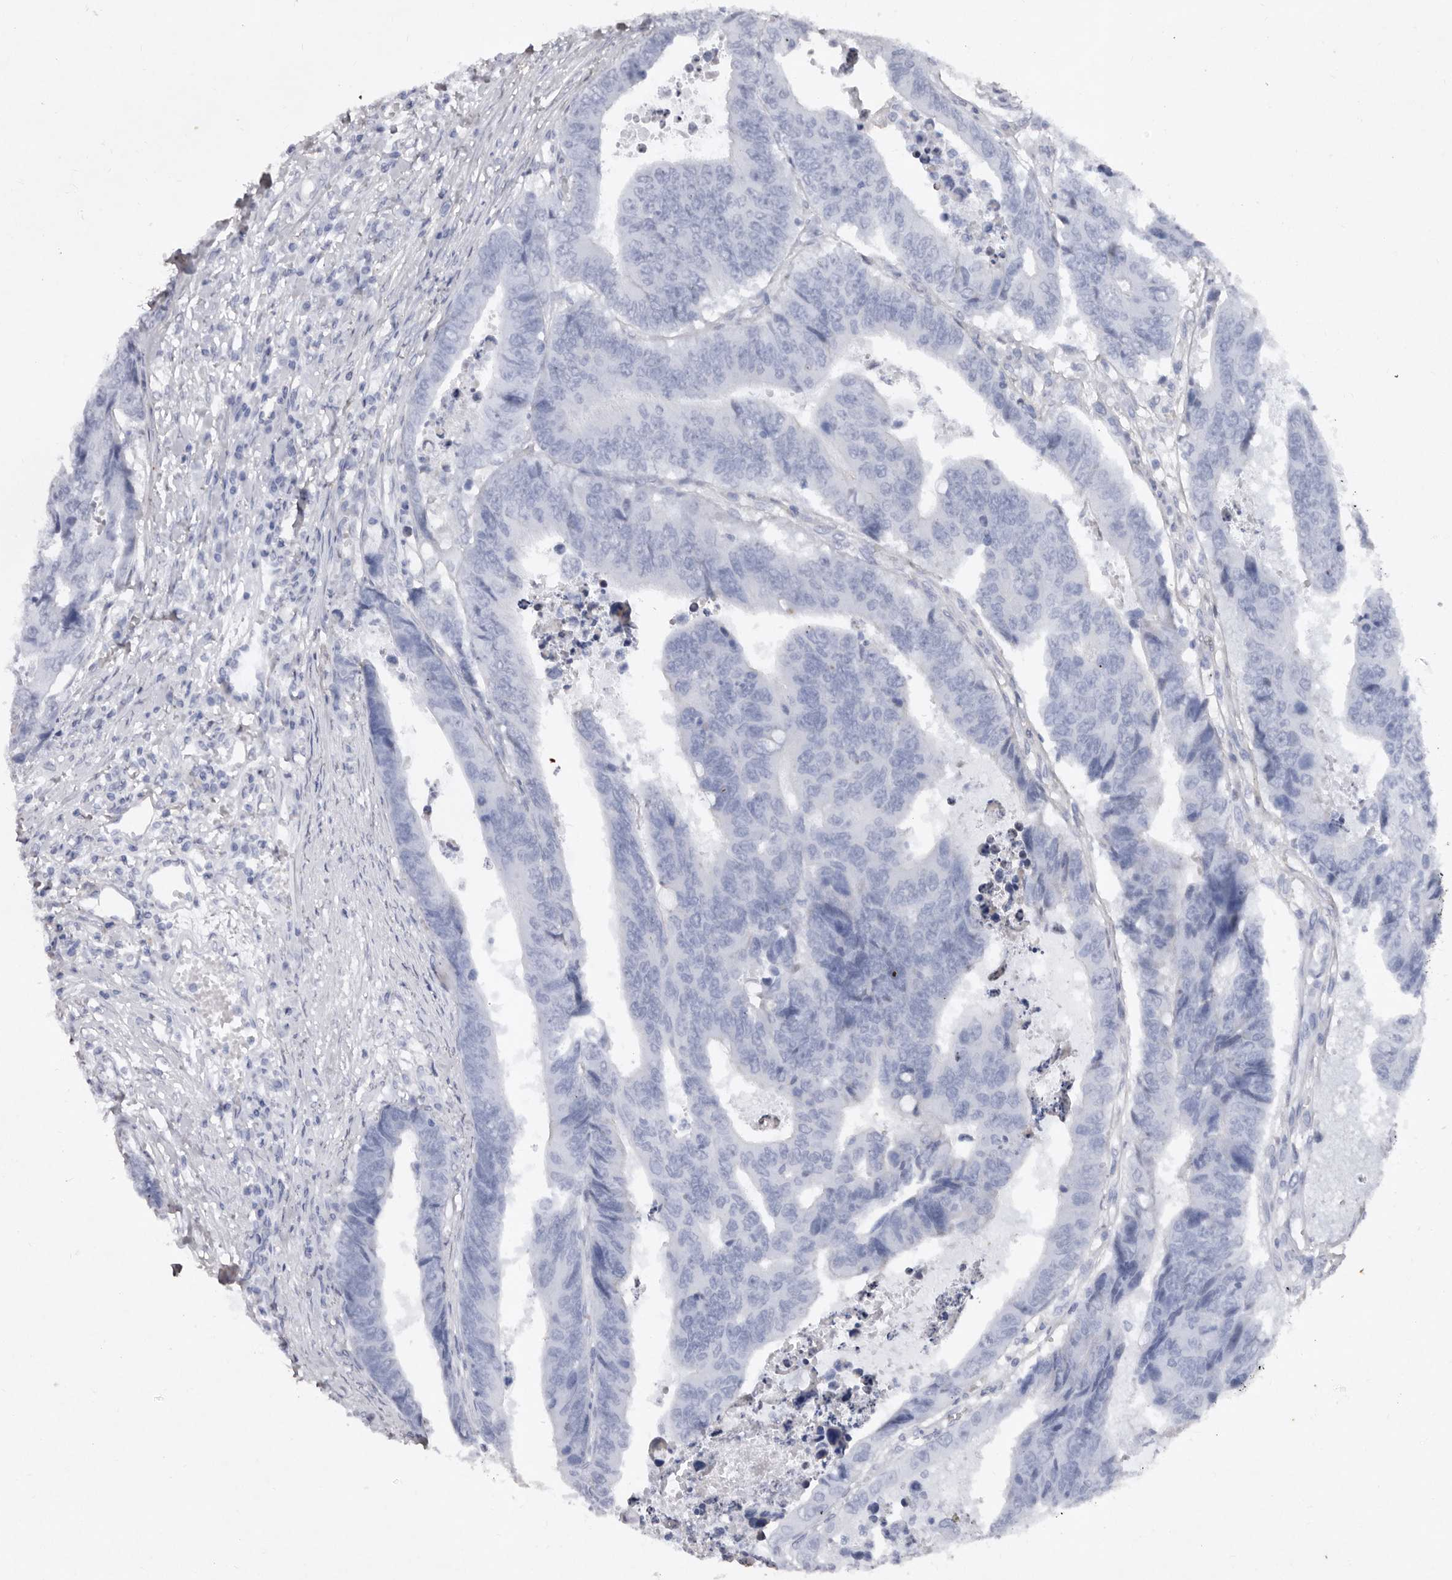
{"staining": {"intensity": "negative", "quantity": "none", "location": "none"}, "tissue": "colorectal cancer", "cell_type": "Tumor cells", "image_type": "cancer", "snomed": [{"axis": "morphology", "description": "Adenocarcinoma, NOS"}, {"axis": "topography", "description": "Rectum"}], "caption": "Colorectal cancer (adenocarcinoma) stained for a protein using immunohistochemistry demonstrates no positivity tumor cells.", "gene": "ABL1", "patient": {"sex": "male", "age": 84}}